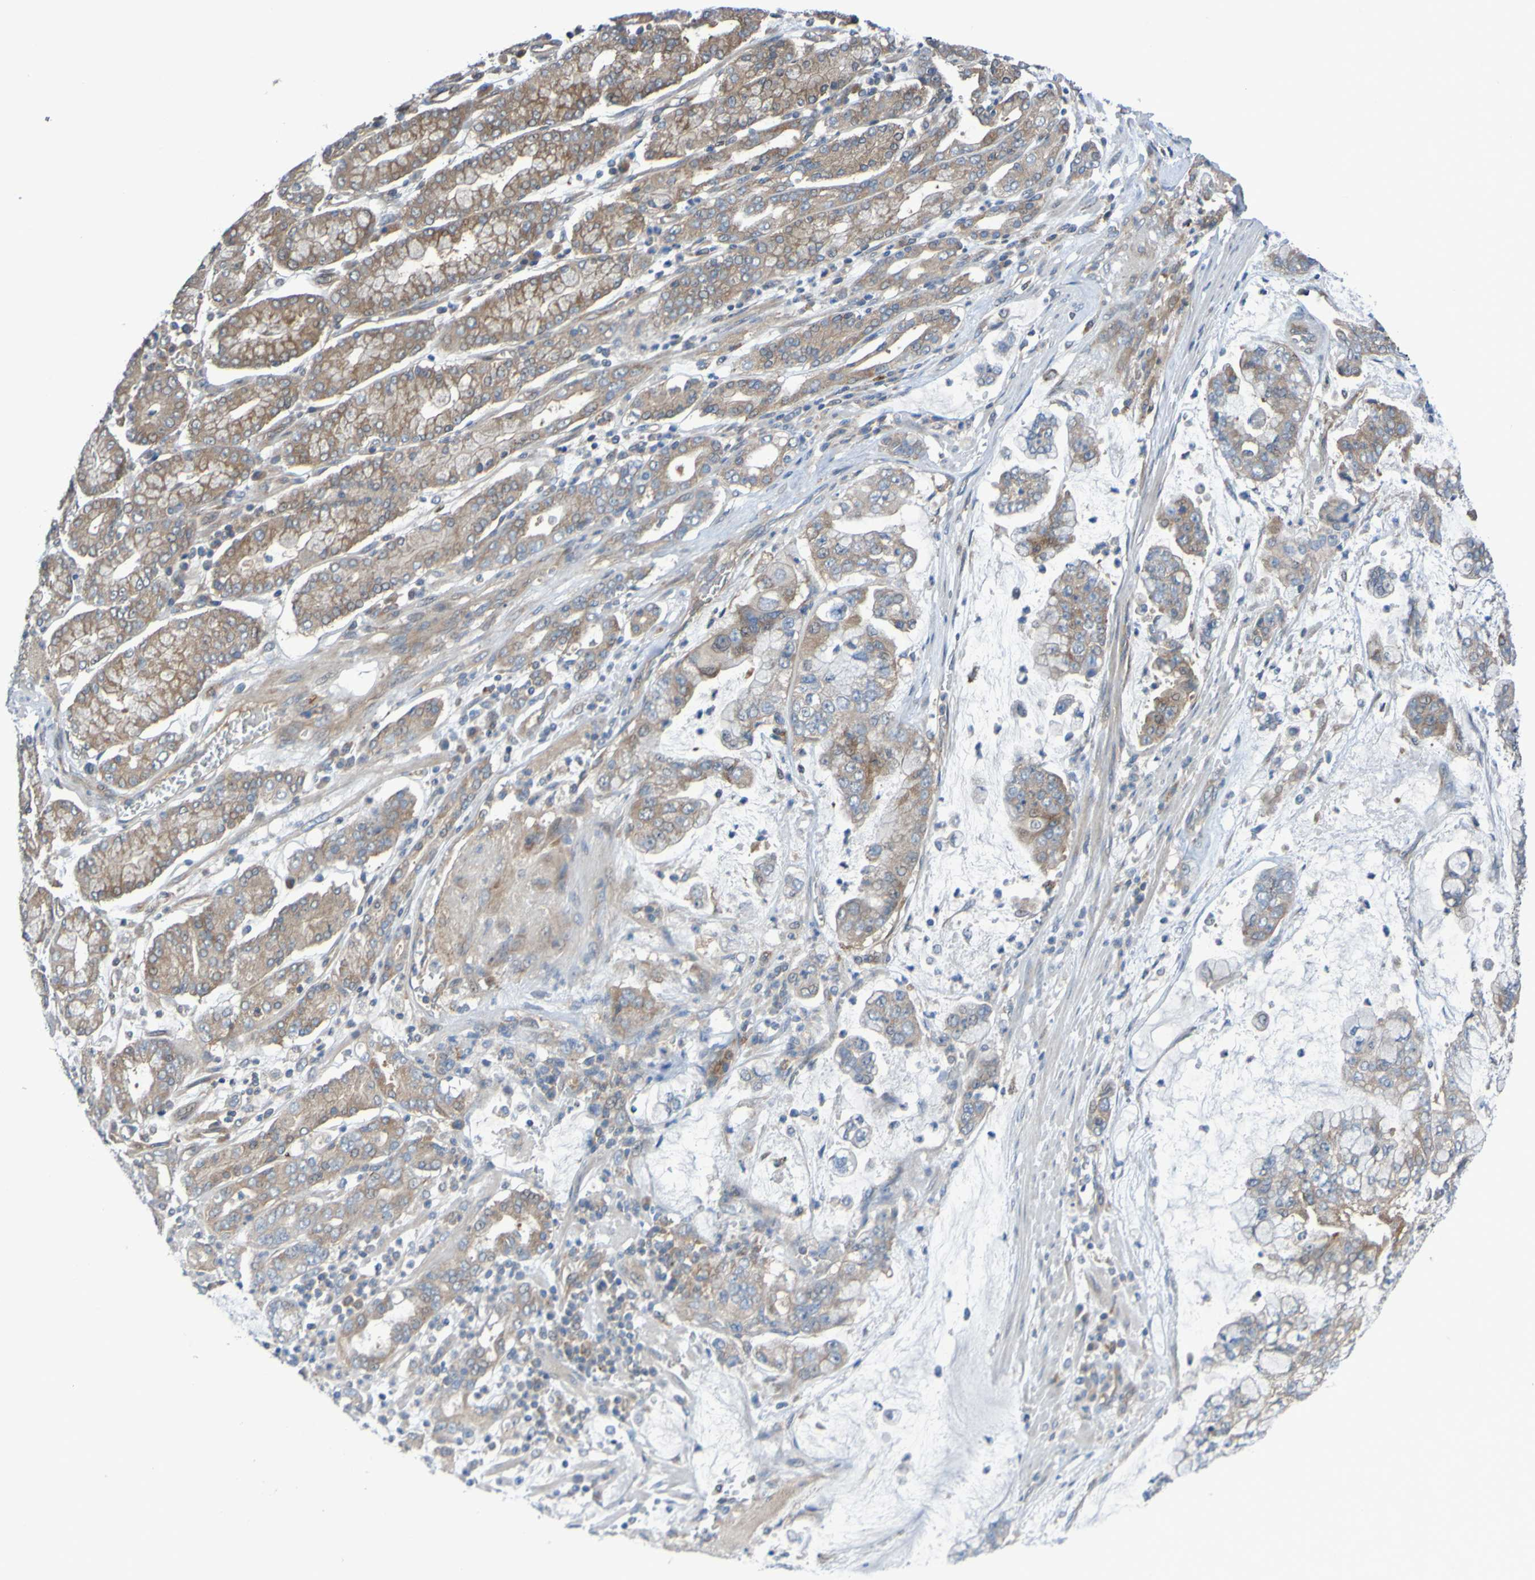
{"staining": {"intensity": "moderate", "quantity": ">75%", "location": "cytoplasmic/membranous"}, "tissue": "stomach cancer", "cell_type": "Tumor cells", "image_type": "cancer", "snomed": [{"axis": "morphology", "description": "Normal tissue, NOS"}, {"axis": "morphology", "description": "Adenocarcinoma, NOS"}, {"axis": "topography", "description": "Stomach, upper"}, {"axis": "topography", "description": "Stomach"}], "caption": "Human adenocarcinoma (stomach) stained for a protein (brown) exhibits moderate cytoplasmic/membranous positive staining in approximately >75% of tumor cells.", "gene": "SDK1", "patient": {"sex": "male", "age": 76}}